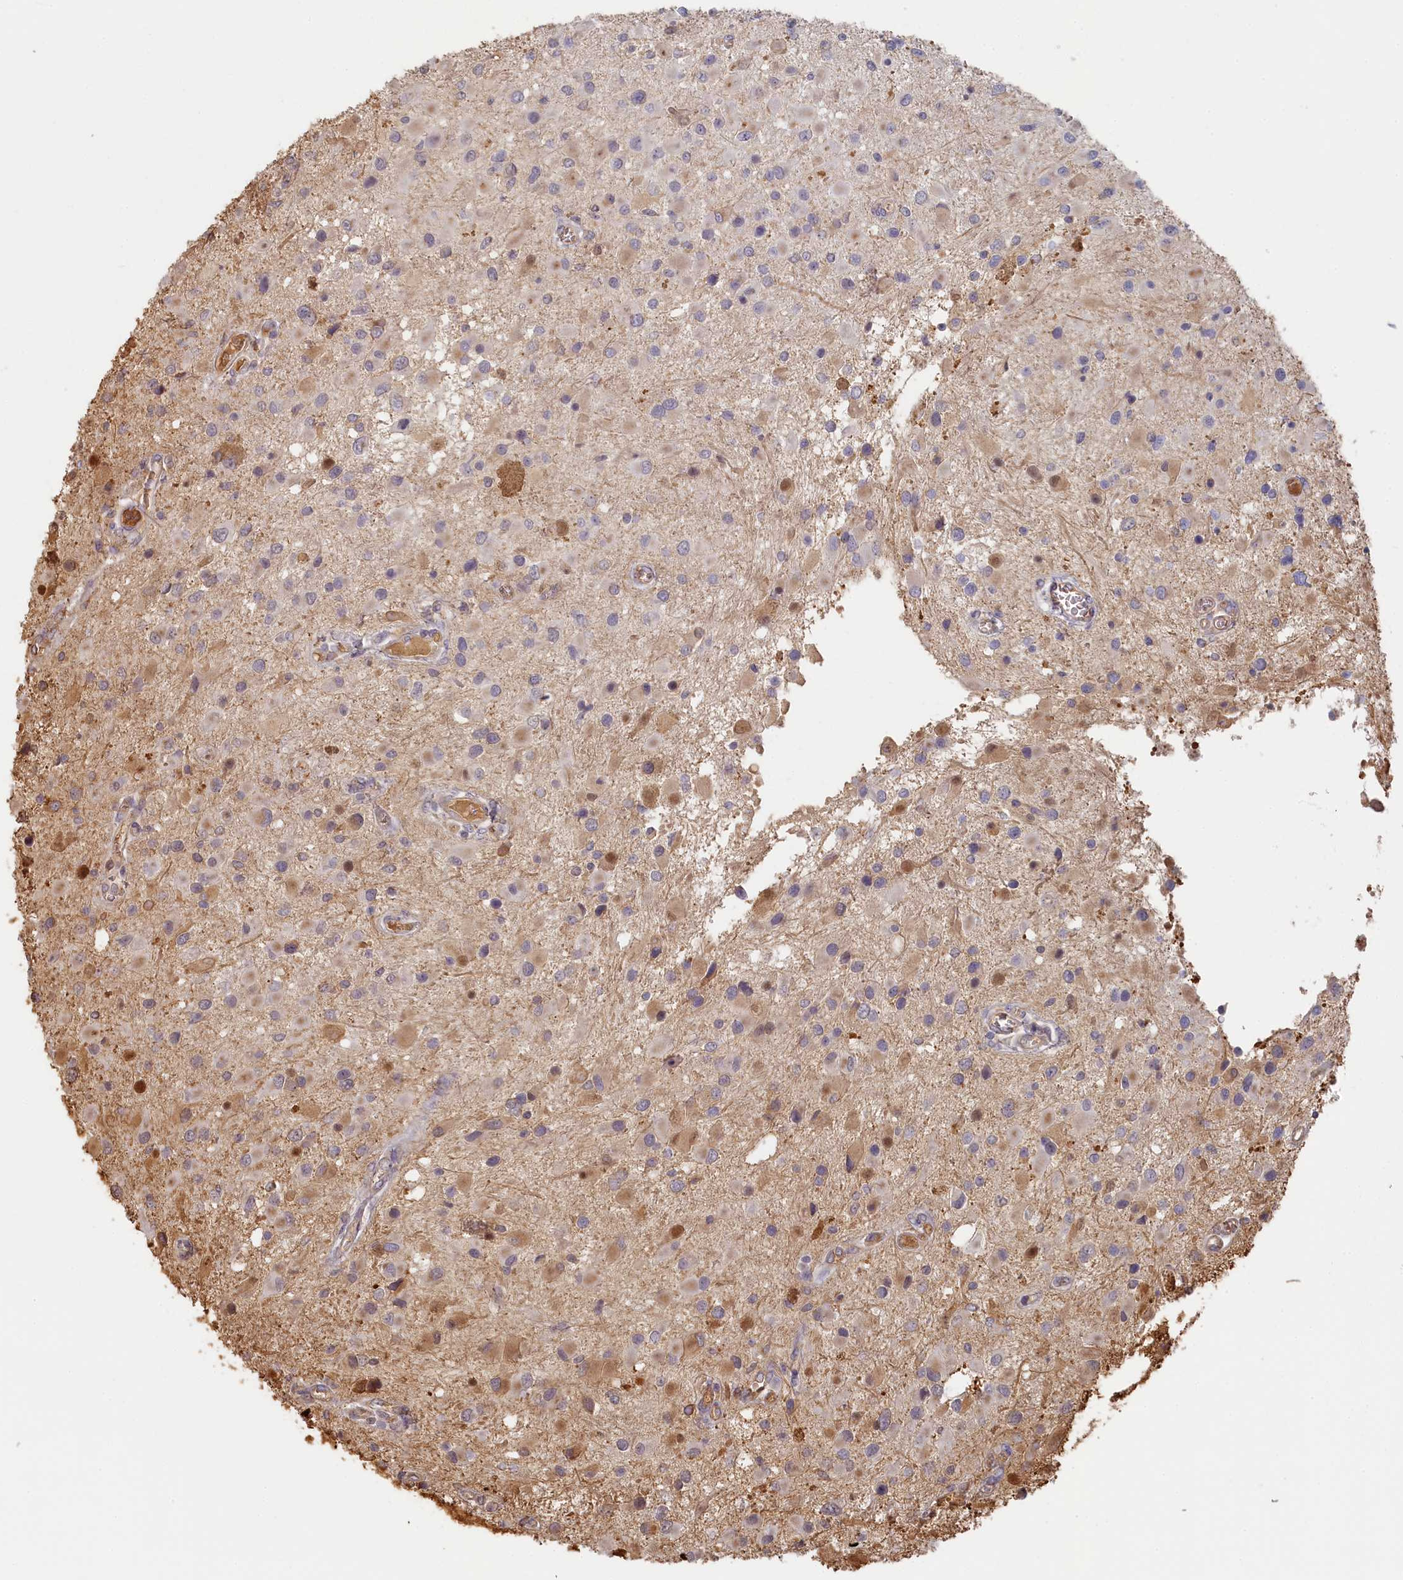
{"staining": {"intensity": "weak", "quantity": "<25%", "location": "cytoplasmic/membranous"}, "tissue": "glioma", "cell_type": "Tumor cells", "image_type": "cancer", "snomed": [{"axis": "morphology", "description": "Glioma, malignant, High grade"}, {"axis": "topography", "description": "Brain"}], "caption": "Image shows no significant protein expression in tumor cells of high-grade glioma (malignant).", "gene": "STX16", "patient": {"sex": "male", "age": 53}}